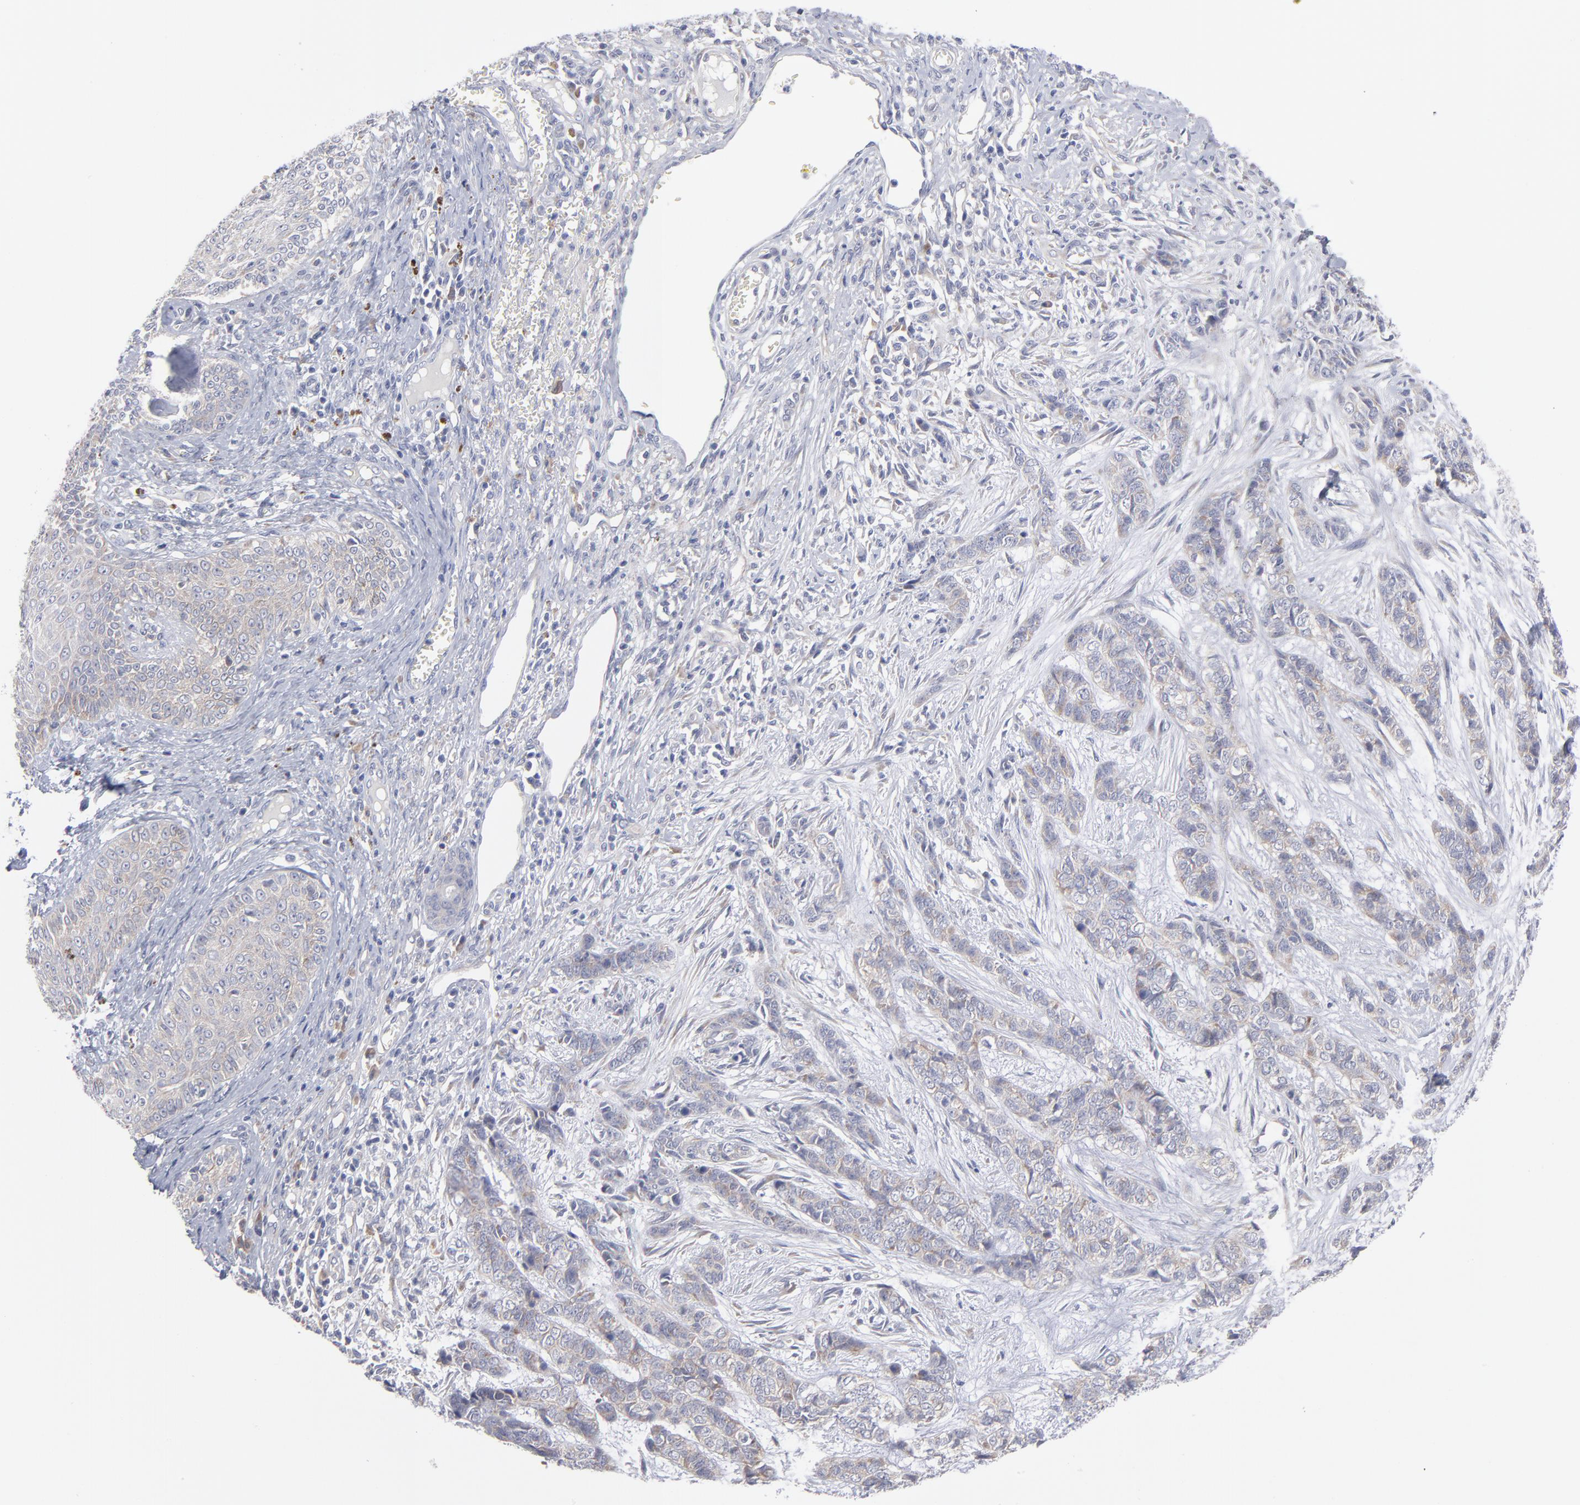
{"staining": {"intensity": "negative", "quantity": "none", "location": "none"}, "tissue": "skin cancer", "cell_type": "Tumor cells", "image_type": "cancer", "snomed": [{"axis": "morphology", "description": "Basal cell carcinoma"}, {"axis": "topography", "description": "Skin"}], "caption": "The photomicrograph displays no staining of tumor cells in skin cancer.", "gene": "RPS24", "patient": {"sex": "female", "age": 64}}